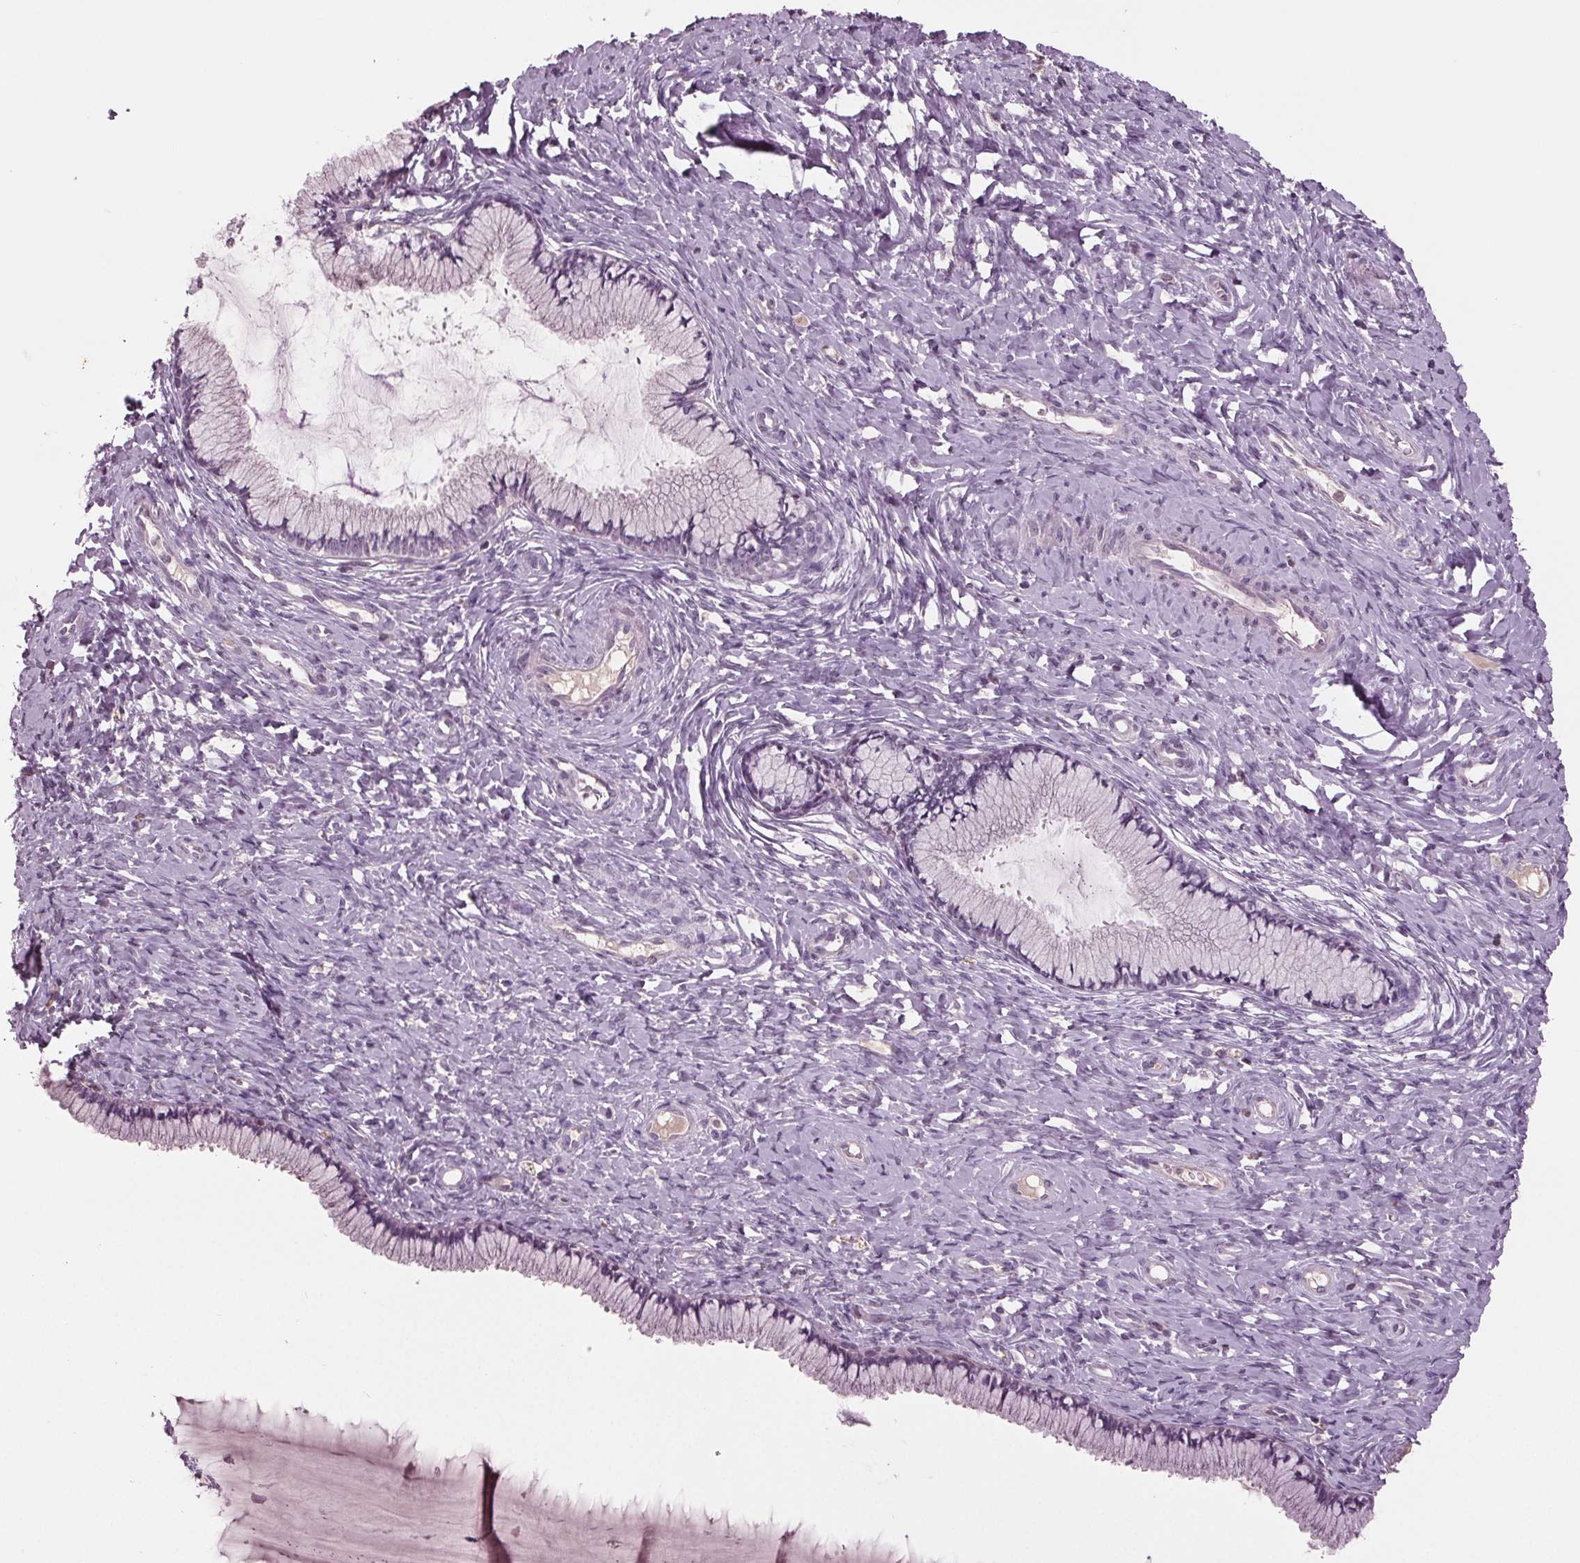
{"staining": {"intensity": "negative", "quantity": "none", "location": "none"}, "tissue": "cervix", "cell_type": "Glandular cells", "image_type": "normal", "snomed": [{"axis": "morphology", "description": "Normal tissue, NOS"}, {"axis": "topography", "description": "Cervix"}], "caption": "Immunohistochemistry of normal cervix displays no positivity in glandular cells. The staining is performed using DAB (3,3'-diaminobenzidine) brown chromogen with nuclei counter-stained in using hematoxylin.", "gene": "BHLHE22", "patient": {"sex": "female", "age": 37}}